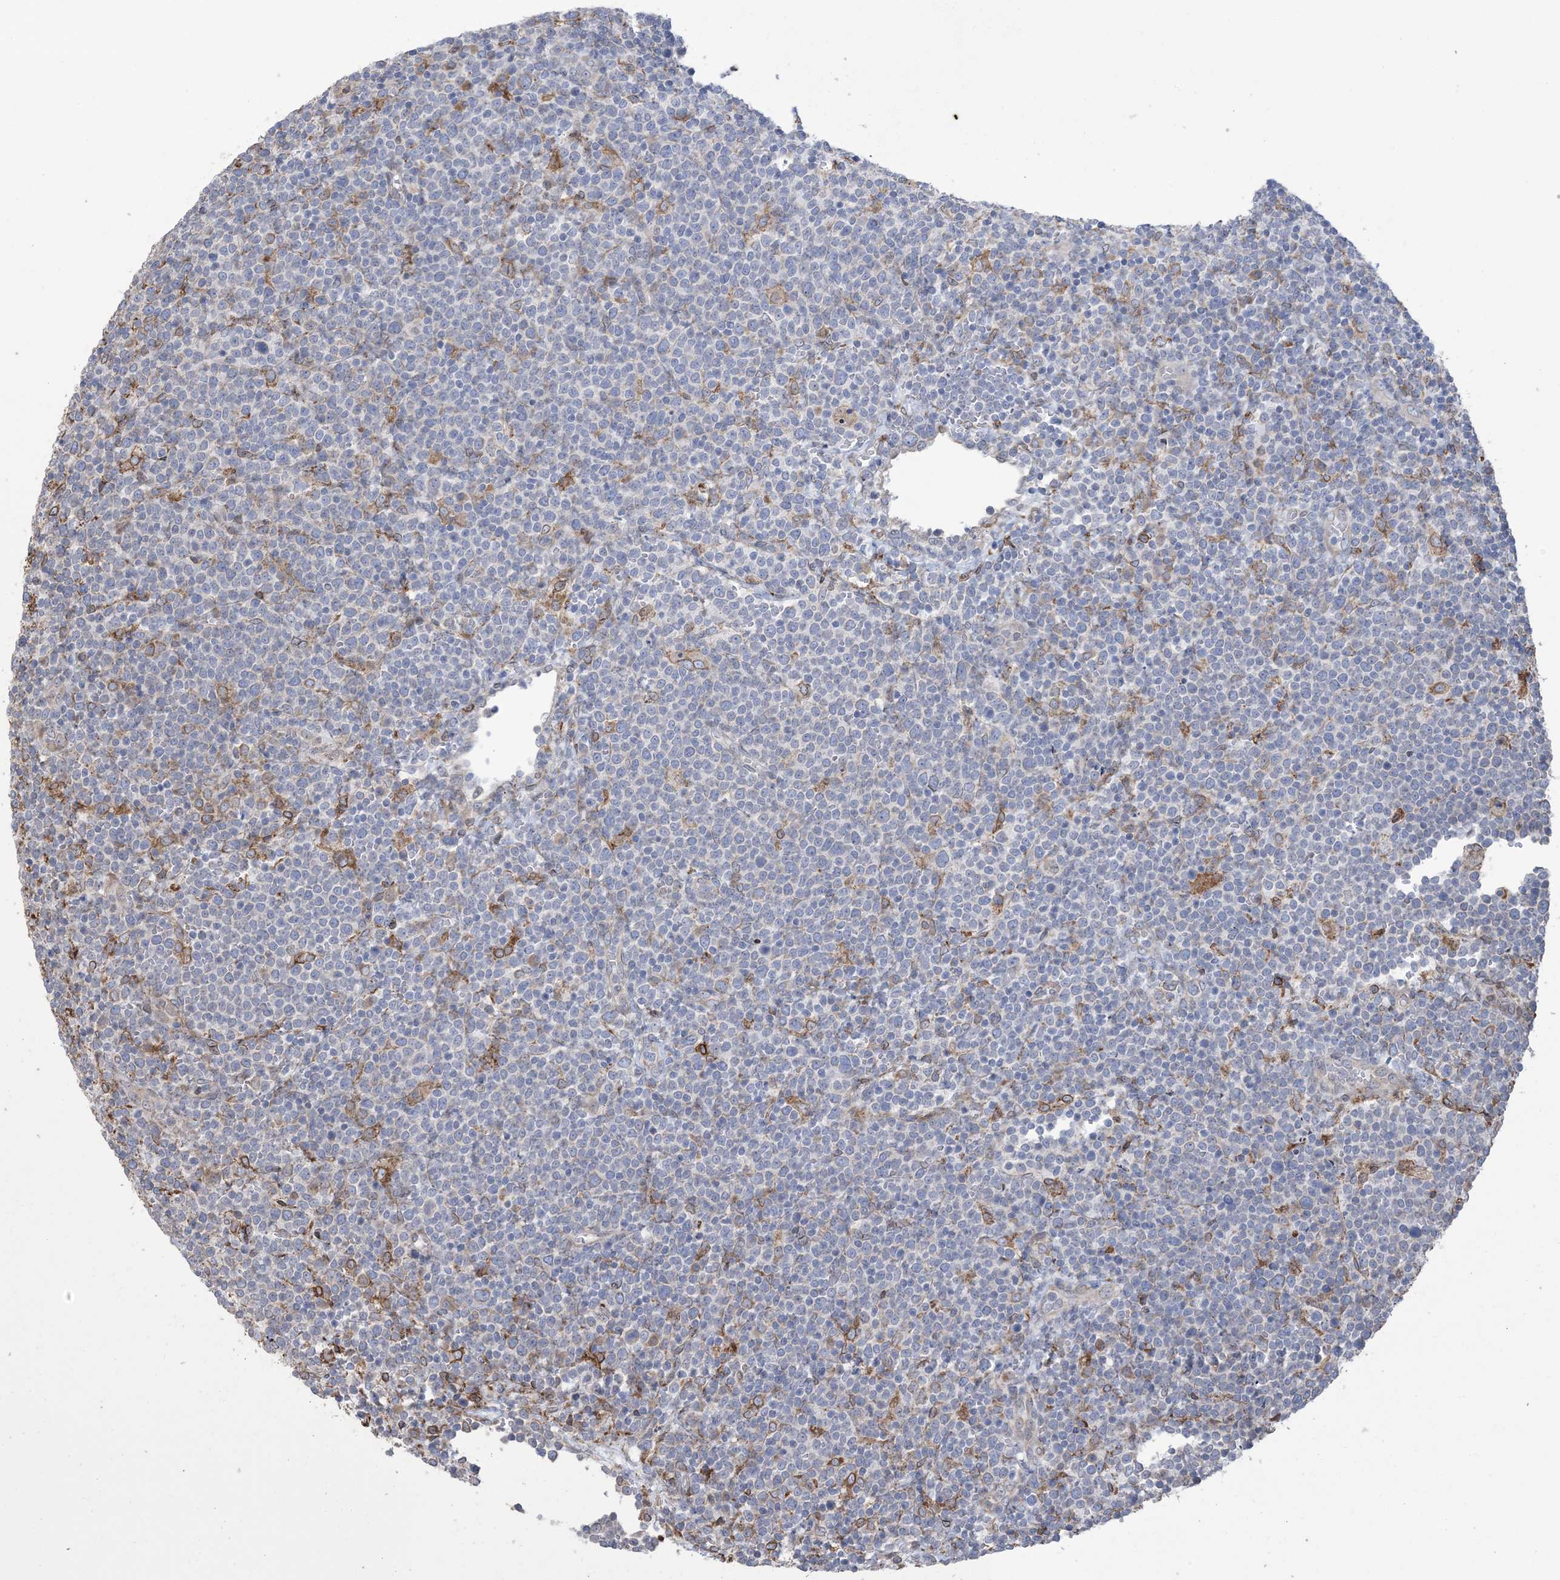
{"staining": {"intensity": "negative", "quantity": "none", "location": "none"}, "tissue": "lymphoma", "cell_type": "Tumor cells", "image_type": "cancer", "snomed": [{"axis": "morphology", "description": "Malignant lymphoma, non-Hodgkin's type, High grade"}, {"axis": "topography", "description": "Lymph node"}], "caption": "Tumor cells show no significant staining in high-grade malignant lymphoma, non-Hodgkin's type.", "gene": "SHANK1", "patient": {"sex": "male", "age": 61}}